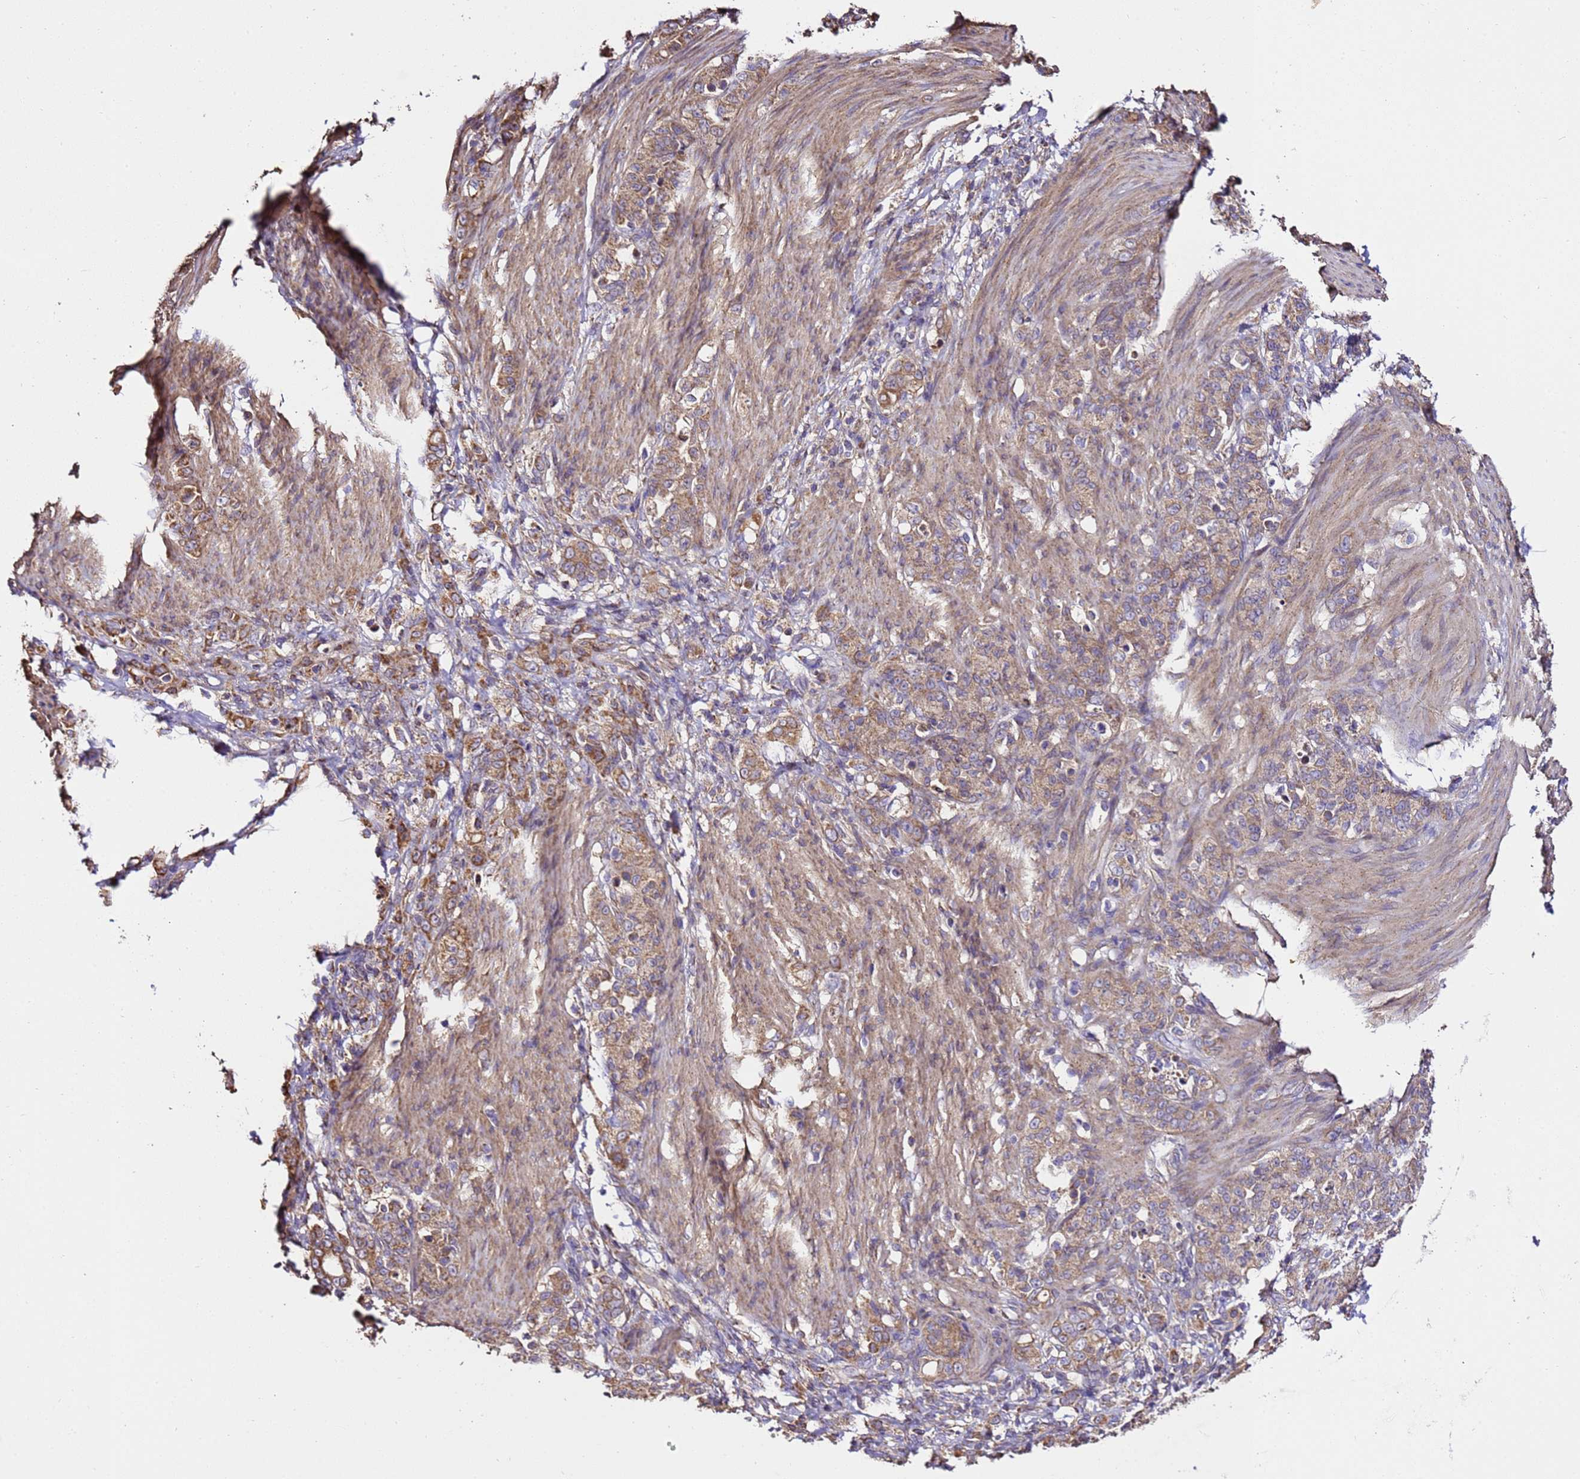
{"staining": {"intensity": "moderate", "quantity": ">75%", "location": "cytoplasmic/membranous"}, "tissue": "stomach cancer", "cell_type": "Tumor cells", "image_type": "cancer", "snomed": [{"axis": "morphology", "description": "Adenocarcinoma, NOS"}, {"axis": "topography", "description": "Stomach"}], "caption": "Immunohistochemistry image of neoplastic tissue: stomach cancer stained using immunohistochemistry (IHC) demonstrates medium levels of moderate protein expression localized specifically in the cytoplasmic/membranous of tumor cells, appearing as a cytoplasmic/membranous brown color.", "gene": "LRRIQ1", "patient": {"sex": "female", "age": 79}}